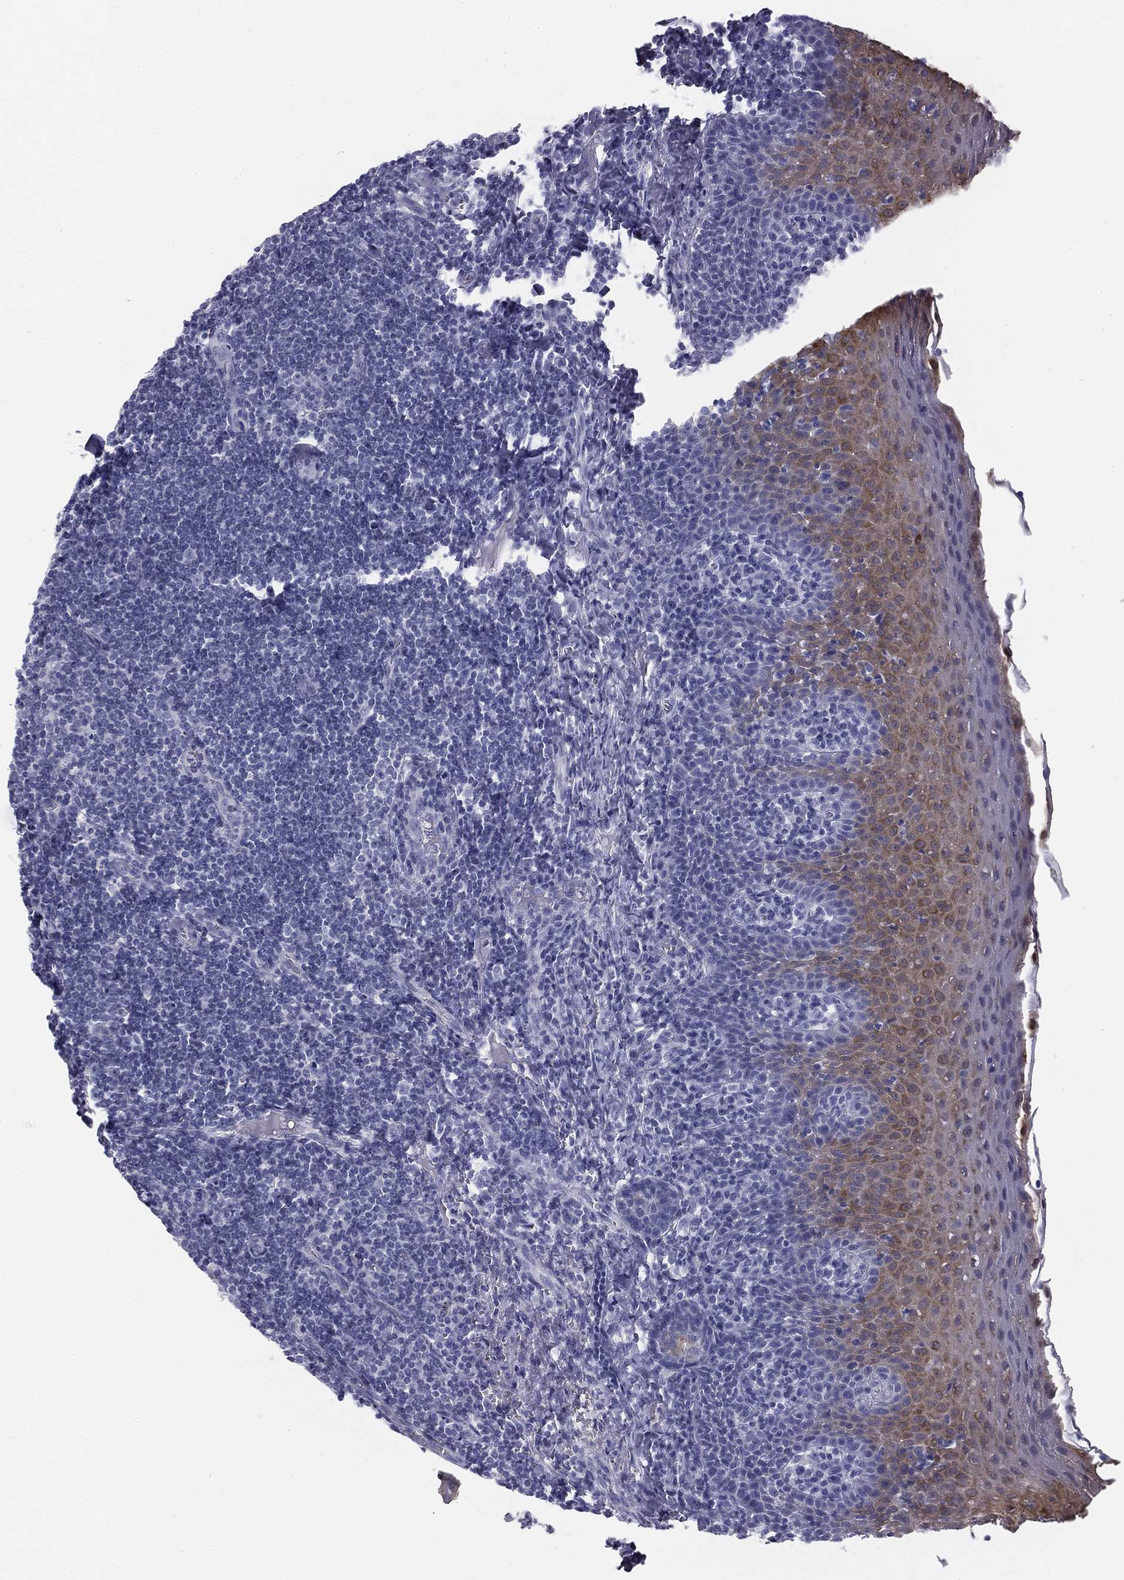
{"staining": {"intensity": "negative", "quantity": "none", "location": "none"}, "tissue": "tonsil", "cell_type": "Germinal center cells", "image_type": "normal", "snomed": [{"axis": "morphology", "description": "Normal tissue, NOS"}, {"axis": "morphology", "description": "Inflammation, NOS"}, {"axis": "topography", "description": "Tonsil"}], "caption": "Histopathology image shows no protein positivity in germinal center cells of unremarkable tonsil.", "gene": "SULT2B1", "patient": {"sex": "female", "age": 31}}